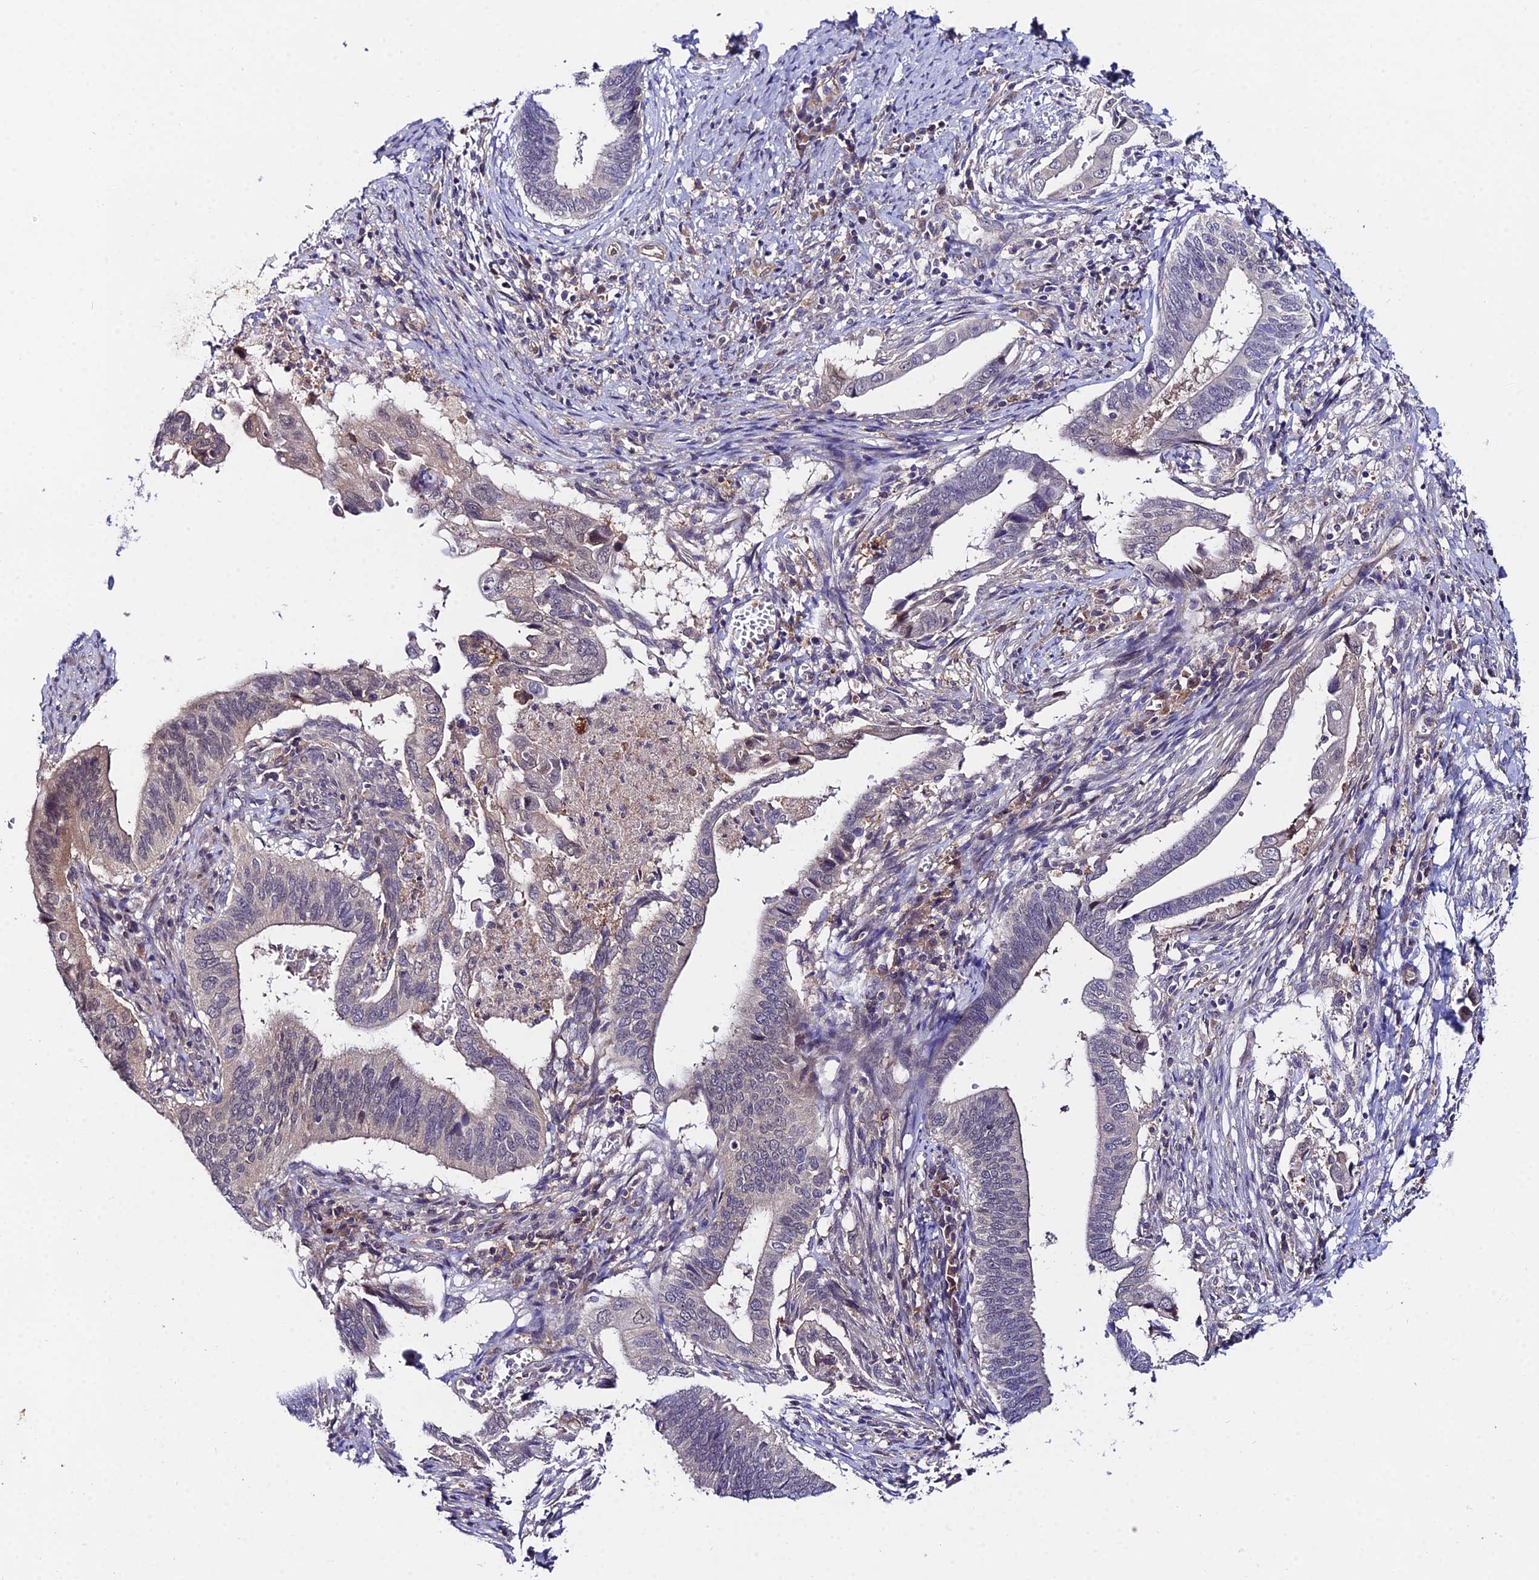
{"staining": {"intensity": "negative", "quantity": "none", "location": "none"}, "tissue": "cervical cancer", "cell_type": "Tumor cells", "image_type": "cancer", "snomed": [{"axis": "morphology", "description": "Adenocarcinoma, NOS"}, {"axis": "topography", "description": "Cervix"}], "caption": "Immunohistochemistry histopathology image of neoplastic tissue: cervical adenocarcinoma stained with DAB exhibits no significant protein staining in tumor cells.", "gene": "PPP2R2C", "patient": {"sex": "female", "age": 42}}